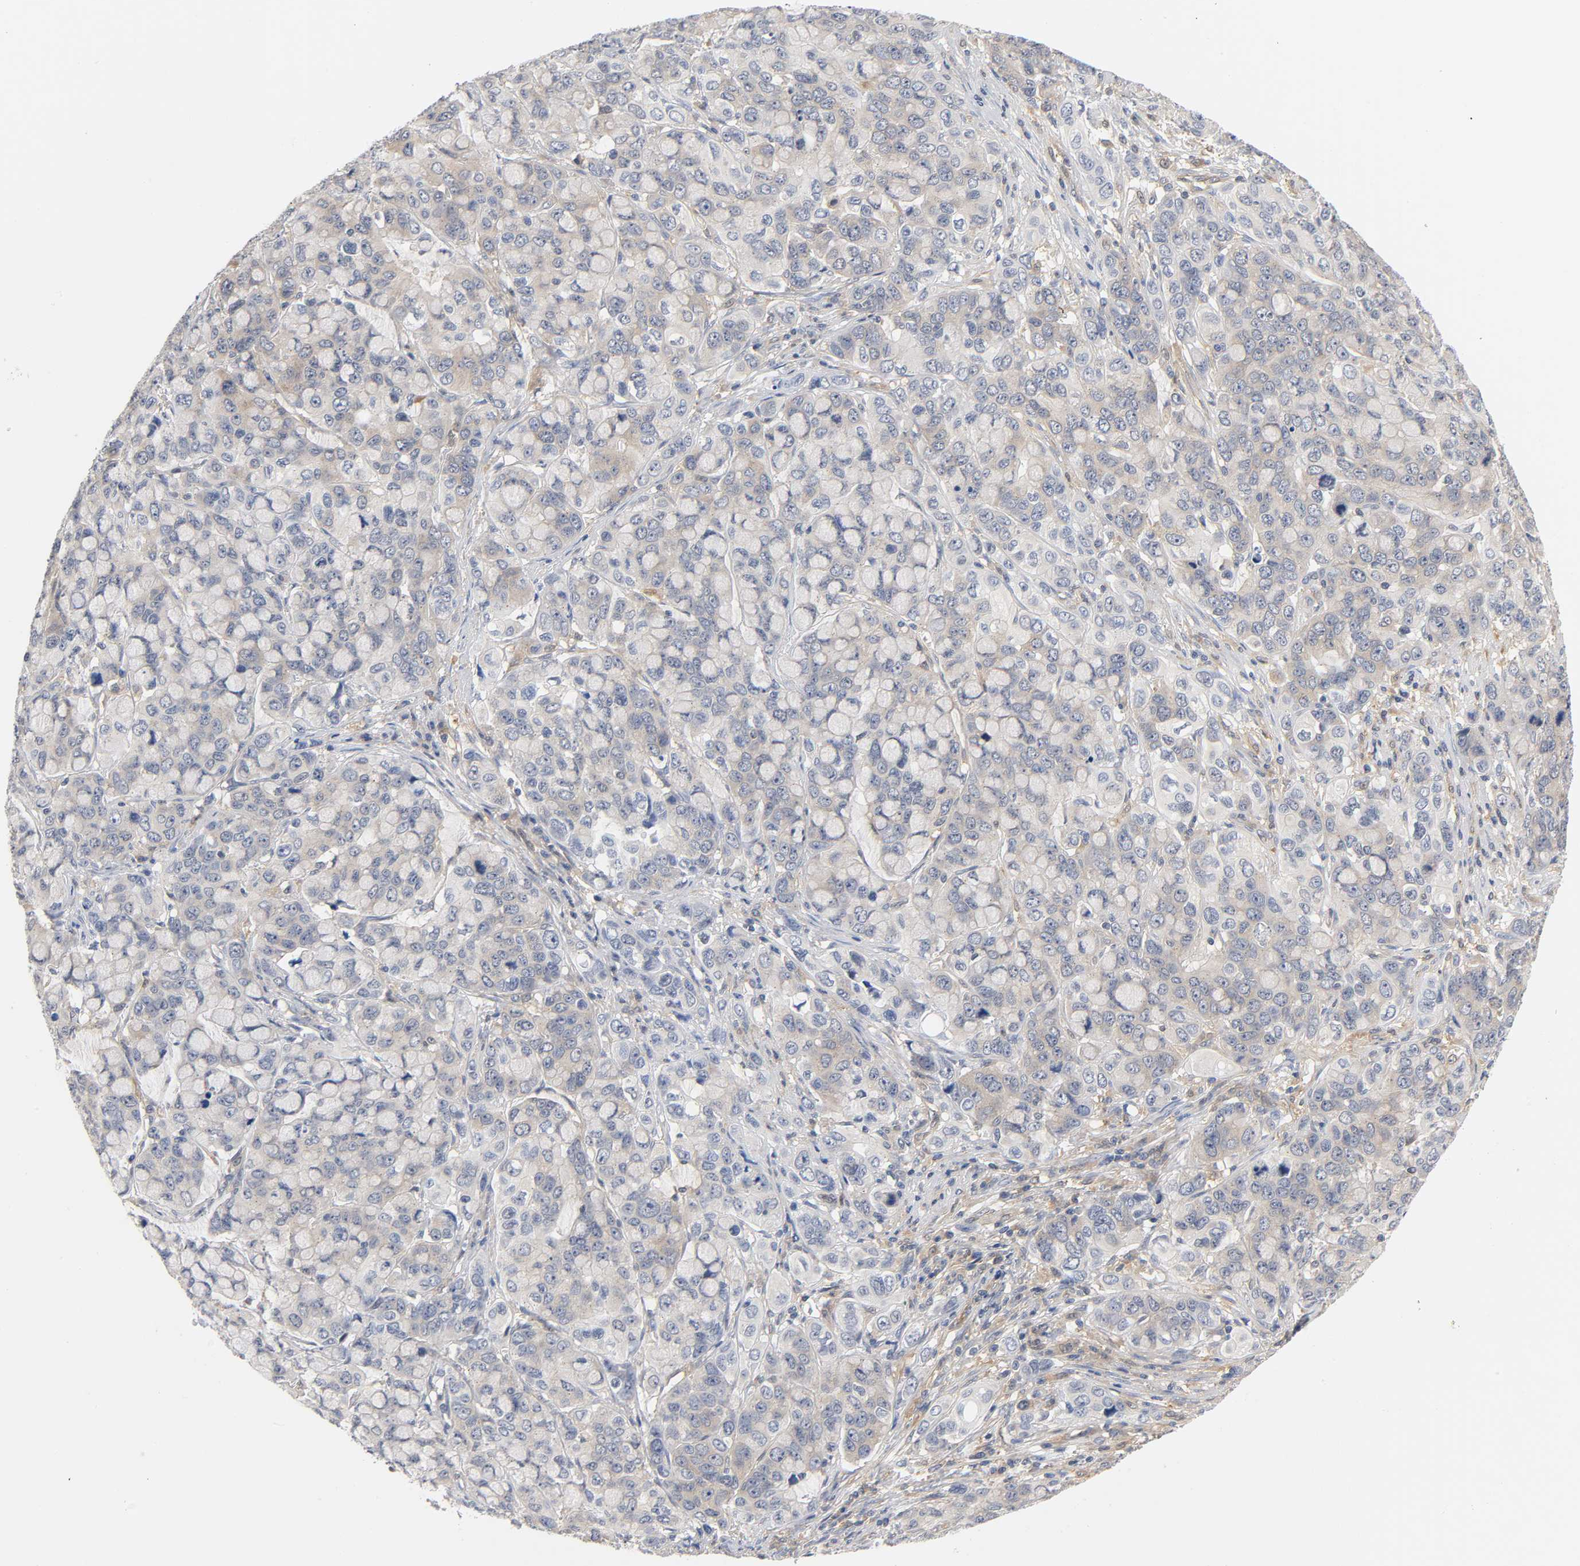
{"staining": {"intensity": "weak", "quantity": ">75%", "location": "cytoplasmic/membranous"}, "tissue": "stomach cancer", "cell_type": "Tumor cells", "image_type": "cancer", "snomed": [{"axis": "morphology", "description": "Adenocarcinoma, NOS"}, {"axis": "topography", "description": "Stomach, lower"}], "caption": "Immunohistochemistry (IHC) staining of stomach adenocarcinoma, which demonstrates low levels of weak cytoplasmic/membranous staining in about >75% of tumor cells indicating weak cytoplasmic/membranous protein positivity. The staining was performed using DAB (brown) for protein detection and nuclei were counterstained in hematoxylin (blue).", "gene": "FYN", "patient": {"sex": "male", "age": 84}}